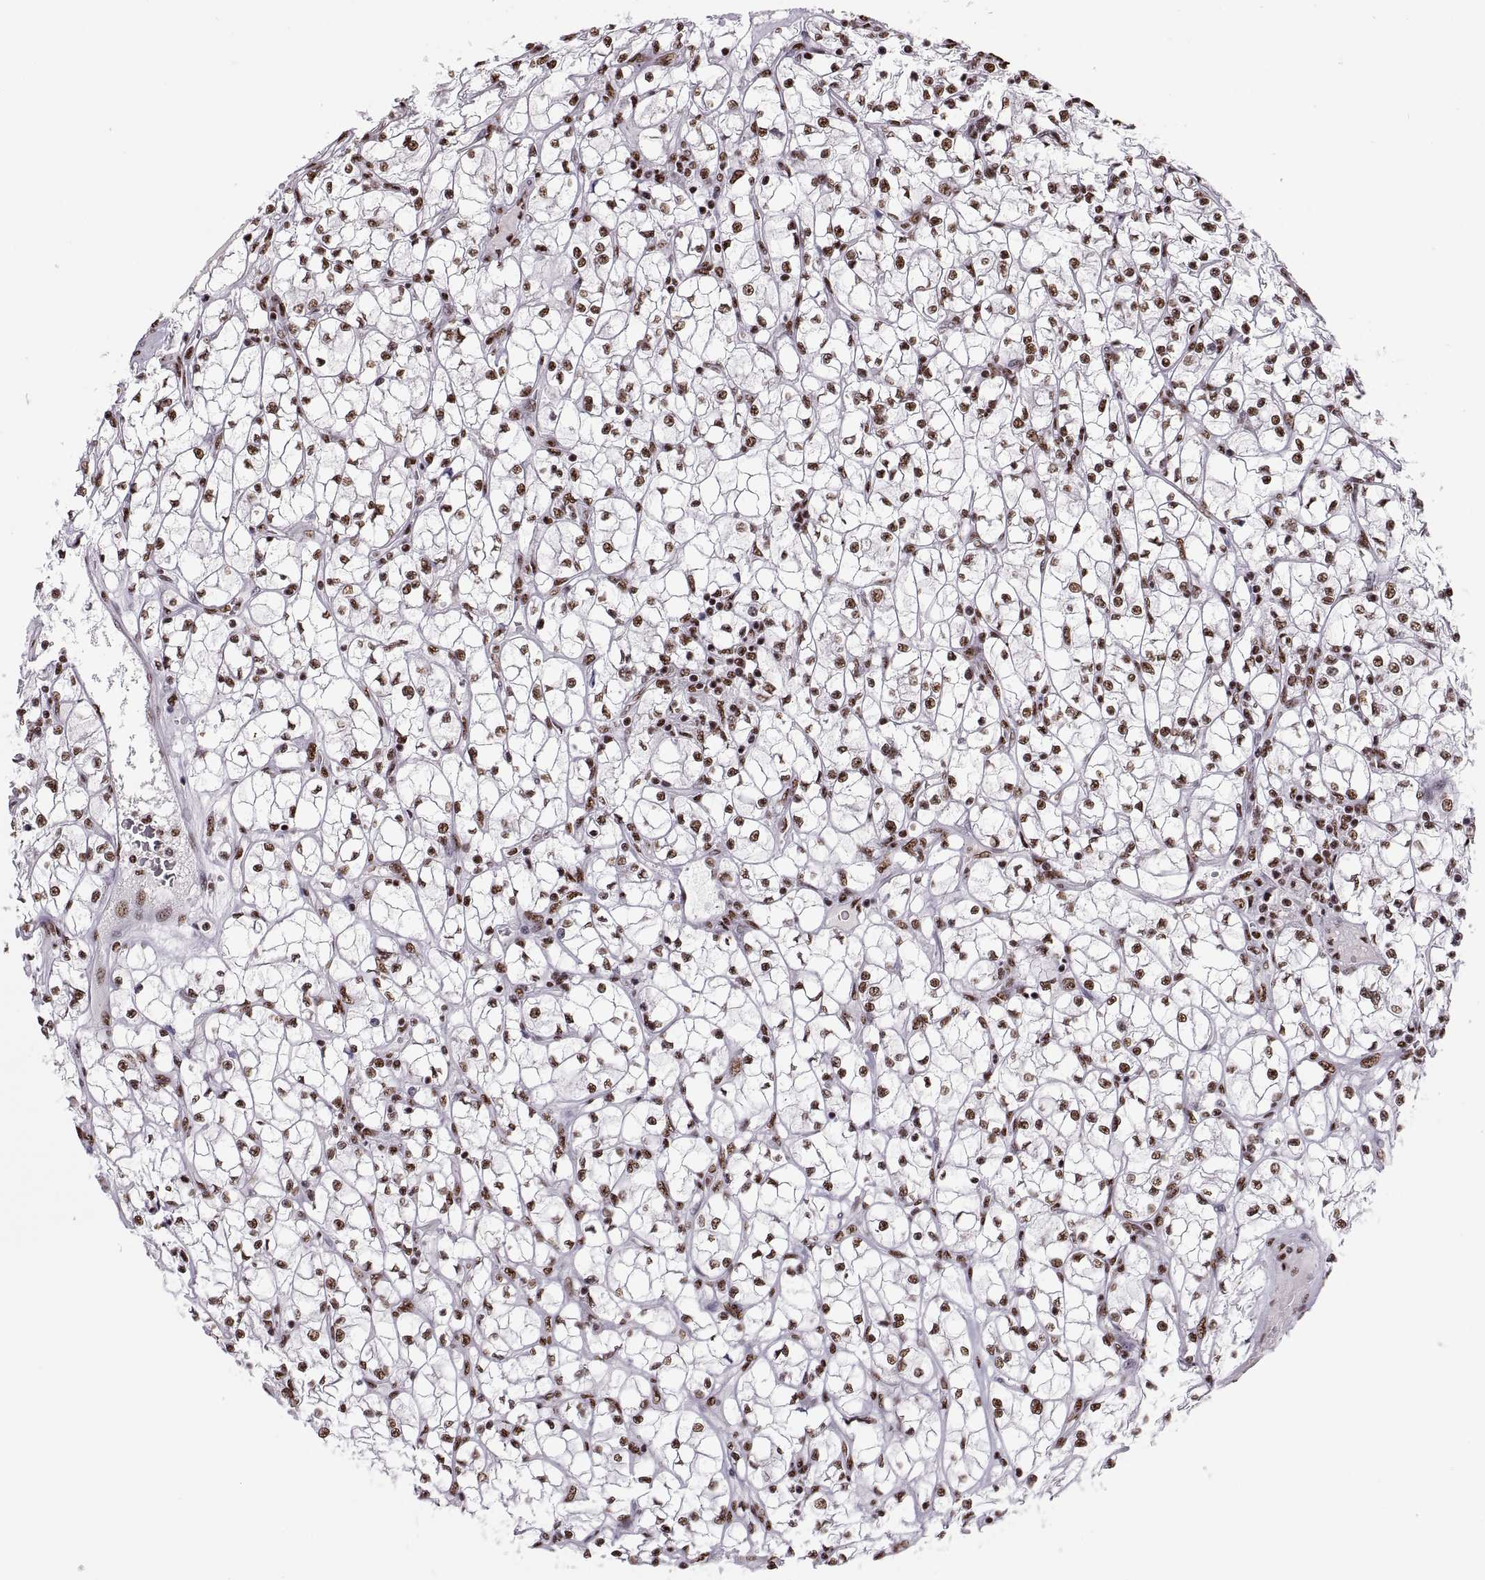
{"staining": {"intensity": "strong", "quantity": "25%-75%", "location": "nuclear"}, "tissue": "renal cancer", "cell_type": "Tumor cells", "image_type": "cancer", "snomed": [{"axis": "morphology", "description": "Adenocarcinoma, NOS"}, {"axis": "topography", "description": "Kidney"}], "caption": "An IHC image of tumor tissue is shown. Protein staining in brown shows strong nuclear positivity in renal adenocarcinoma within tumor cells.", "gene": "SNAI1", "patient": {"sex": "female", "age": 64}}